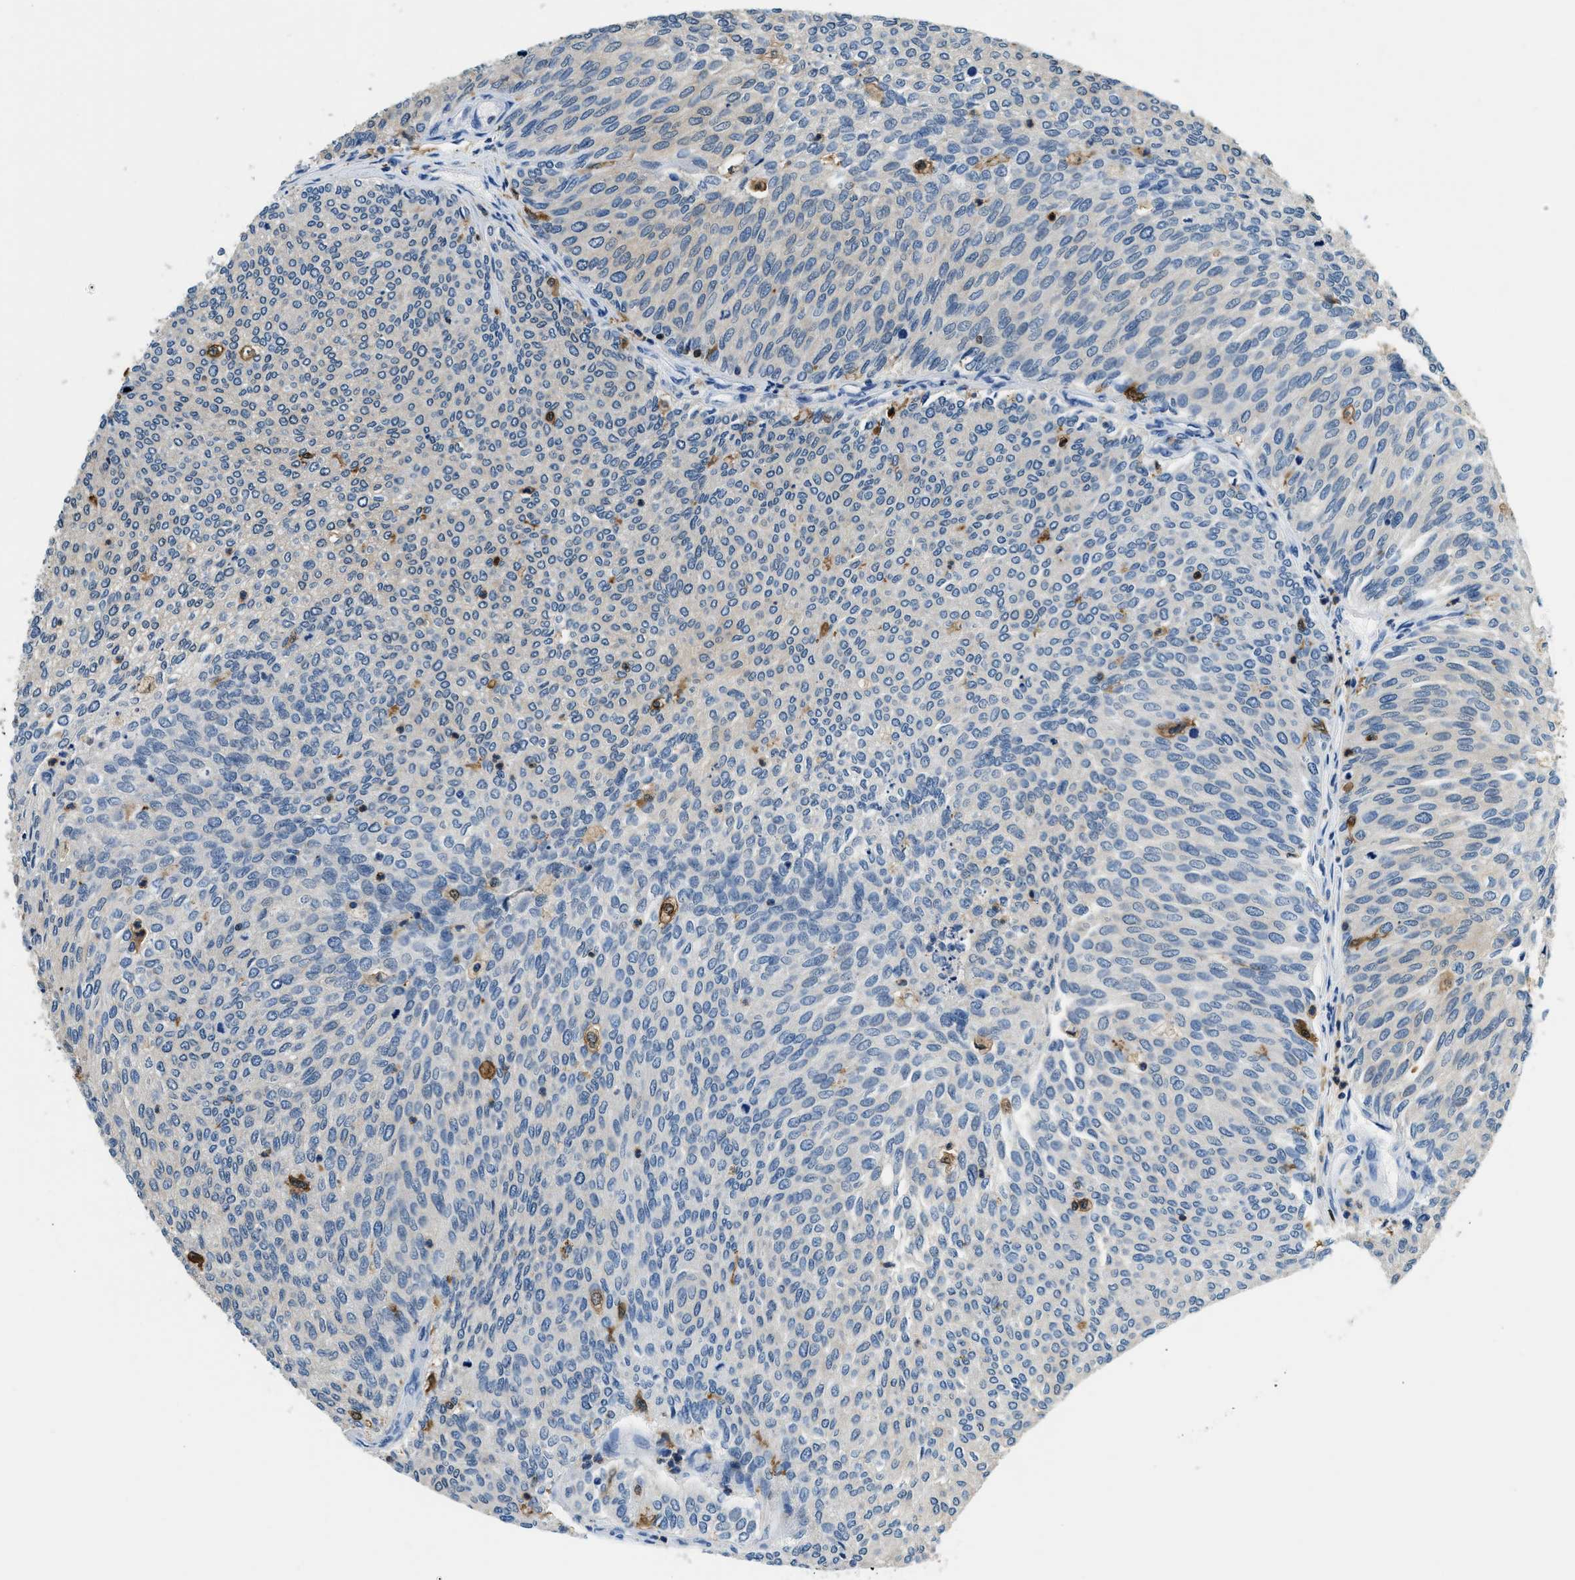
{"staining": {"intensity": "negative", "quantity": "none", "location": "none"}, "tissue": "urothelial cancer", "cell_type": "Tumor cells", "image_type": "cancer", "snomed": [{"axis": "morphology", "description": "Urothelial carcinoma, Low grade"}, {"axis": "topography", "description": "Urinary bladder"}], "caption": "This is an IHC image of urothelial cancer. There is no positivity in tumor cells.", "gene": "CAPG", "patient": {"sex": "female", "age": 79}}